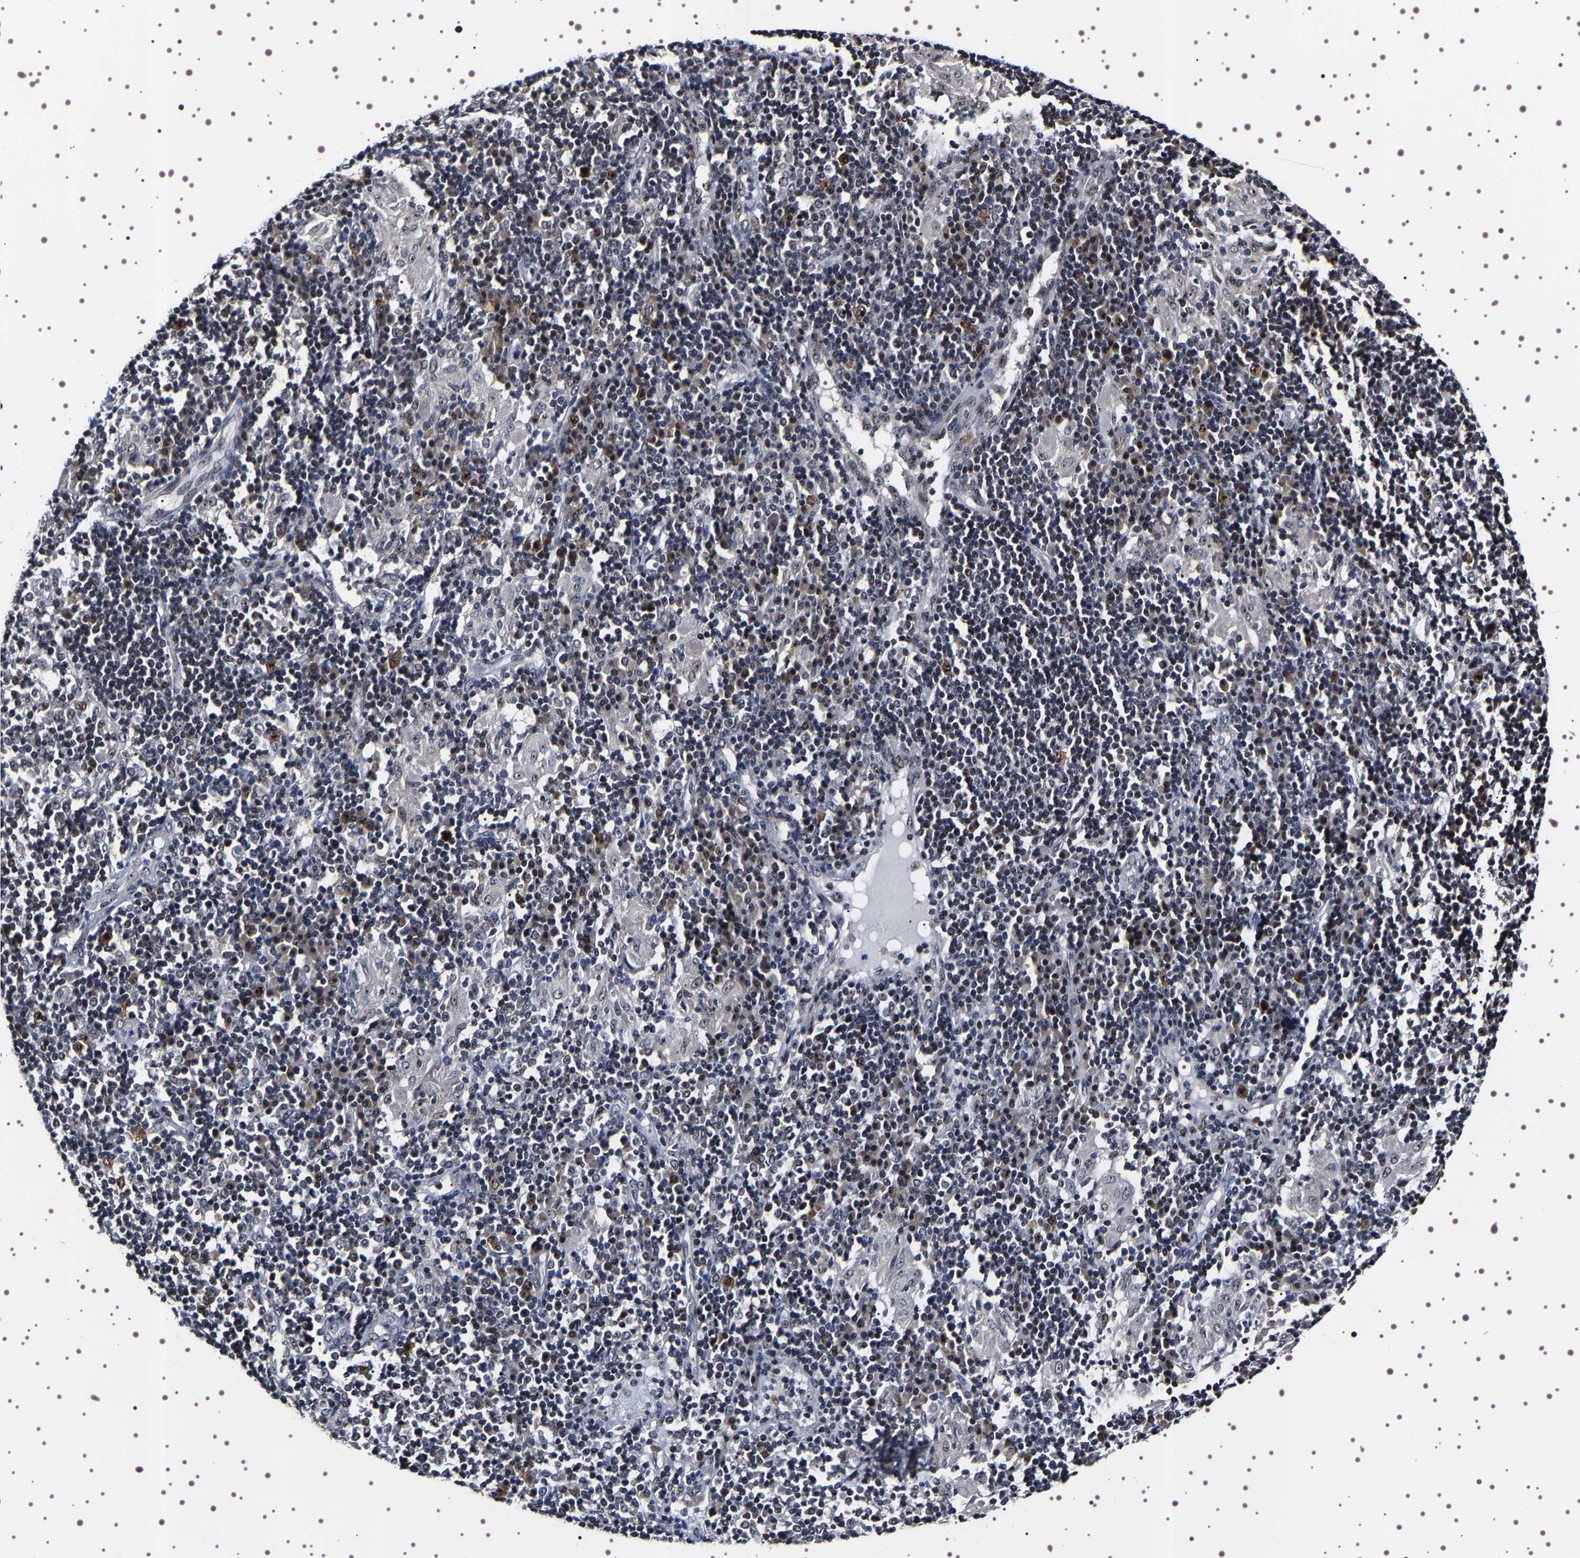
{"staining": {"intensity": "negative", "quantity": "none", "location": "none"}, "tissue": "adipose tissue", "cell_type": "Adipocytes", "image_type": "normal", "snomed": [{"axis": "morphology", "description": "Normal tissue, NOS"}, {"axis": "morphology", "description": "Adenocarcinoma, NOS"}, {"axis": "topography", "description": "Esophagus"}], "caption": "DAB (3,3'-diaminobenzidine) immunohistochemical staining of normal human adipose tissue reveals no significant expression in adipocytes.", "gene": "GNL3", "patient": {"sex": "male", "age": 62}}